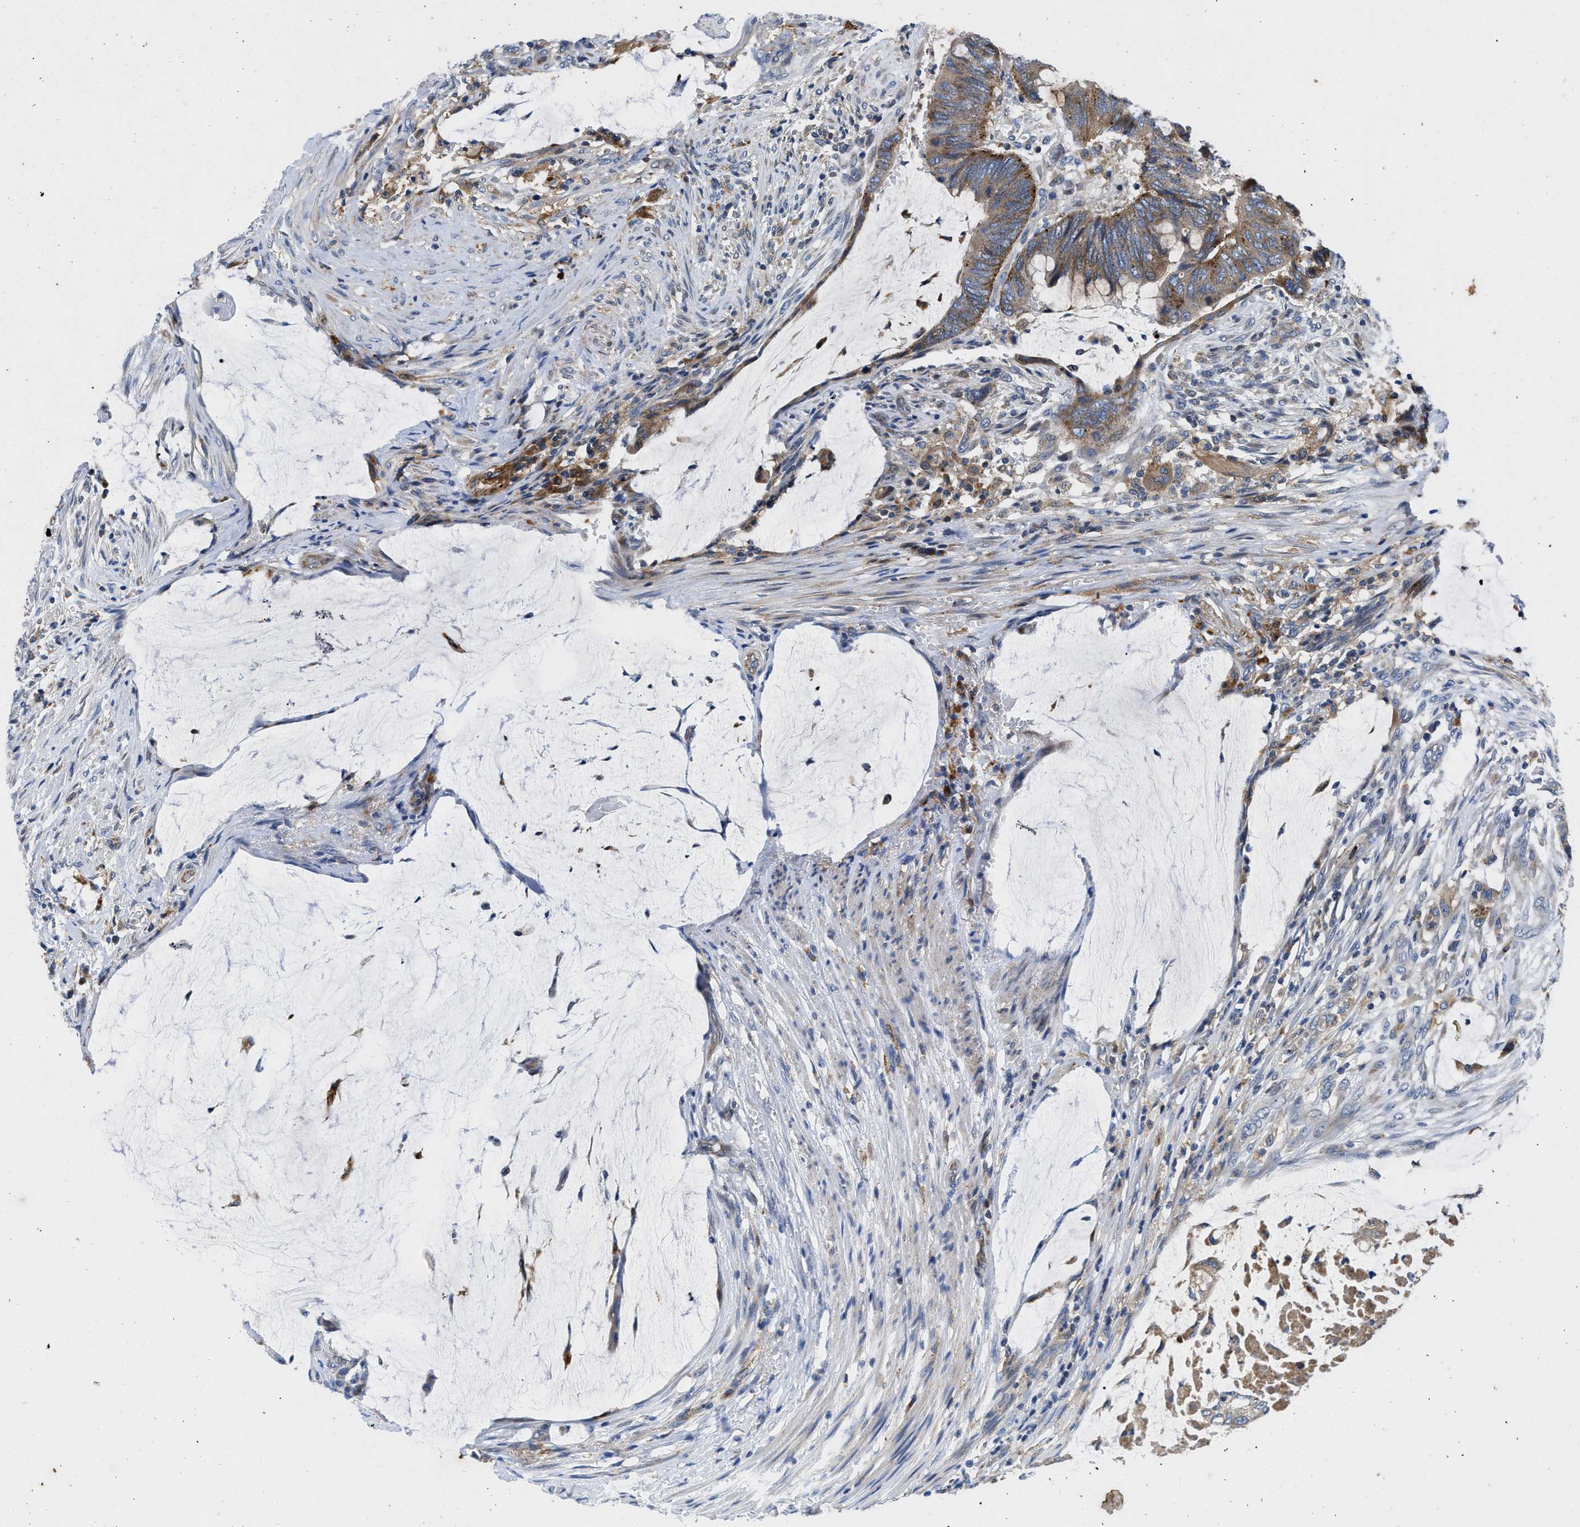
{"staining": {"intensity": "moderate", "quantity": ">75%", "location": "cytoplasmic/membranous"}, "tissue": "colorectal cancer", "cell_type": "Tumor cells", "image_type": "cancer", "snomed": [{"axis": "morphology", "description": "Normal tissue, NOS"}, {"axis": "morphology", "description": "Adenocarcinoma, NOS"}, {"axis": "topography", "description": "Rectum"}], "caption": "Protein analysis of colorectal cancer (adenocarcinoma) tissue demonstrates moderate cytoplasmic/membranous positivity in approximately >75% of tumor cells.", "gene": "ENPP4", "patient": {"sex": "male", "age": 92}}